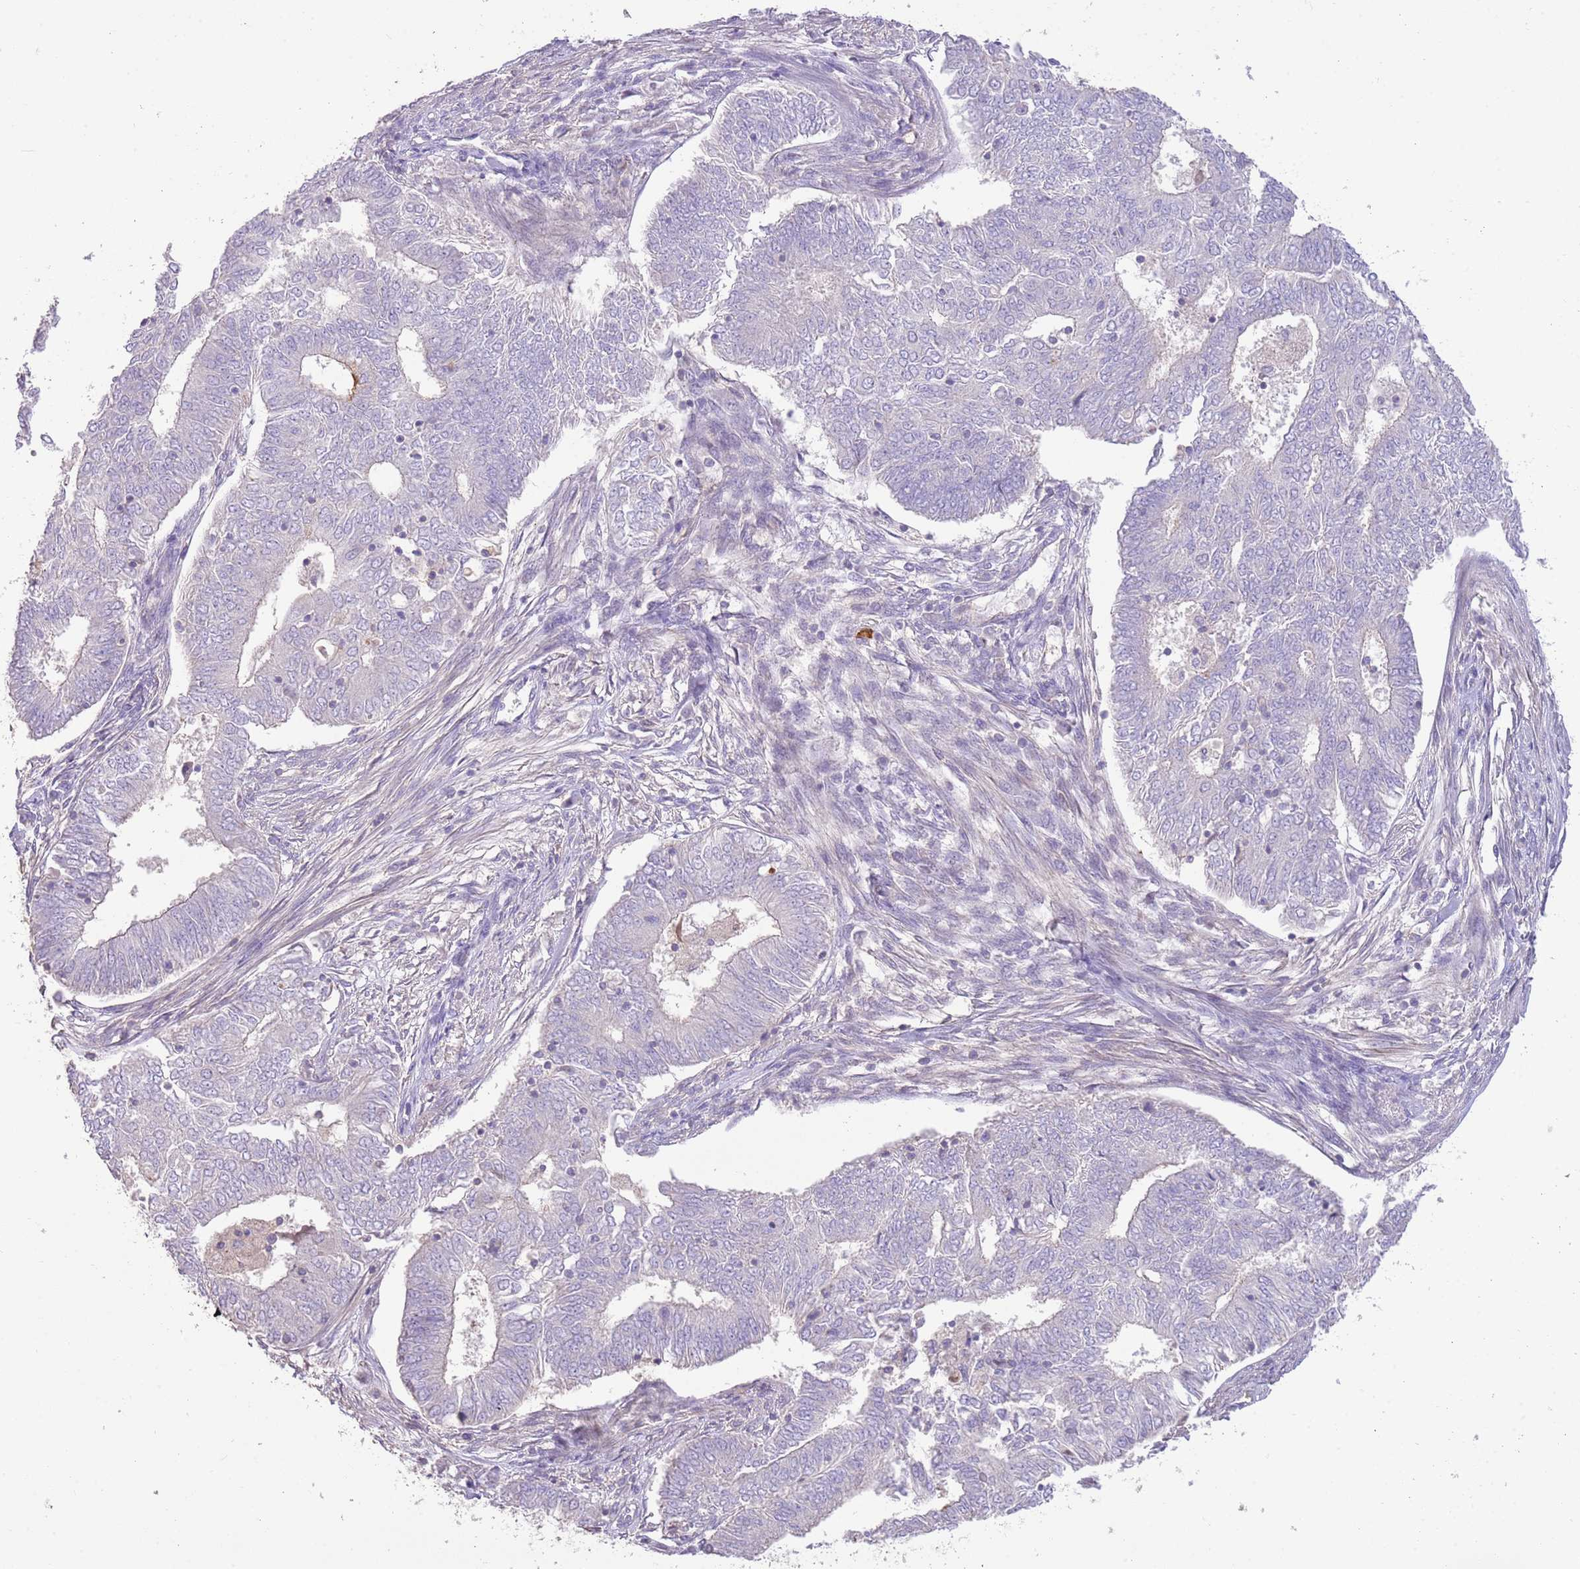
{"staining": {"intensity": "negative", "quantity": "none", "location": "none"}, "tissue": "endometrial cancer", "cell_type": "Tumor cells", "image_type": "cancer", "snomed": [{"axis": "morphology", "description": "Adenocarcinoma, NOS"}, {"axis": "topography", "description": "Endometrium"}], "caption": "An image of human adenocarcinoma (endometrial) is negative for staining in tumor cells.", "gene": "SFTPA1", "patient": {"sex": "female", "age": 62}}